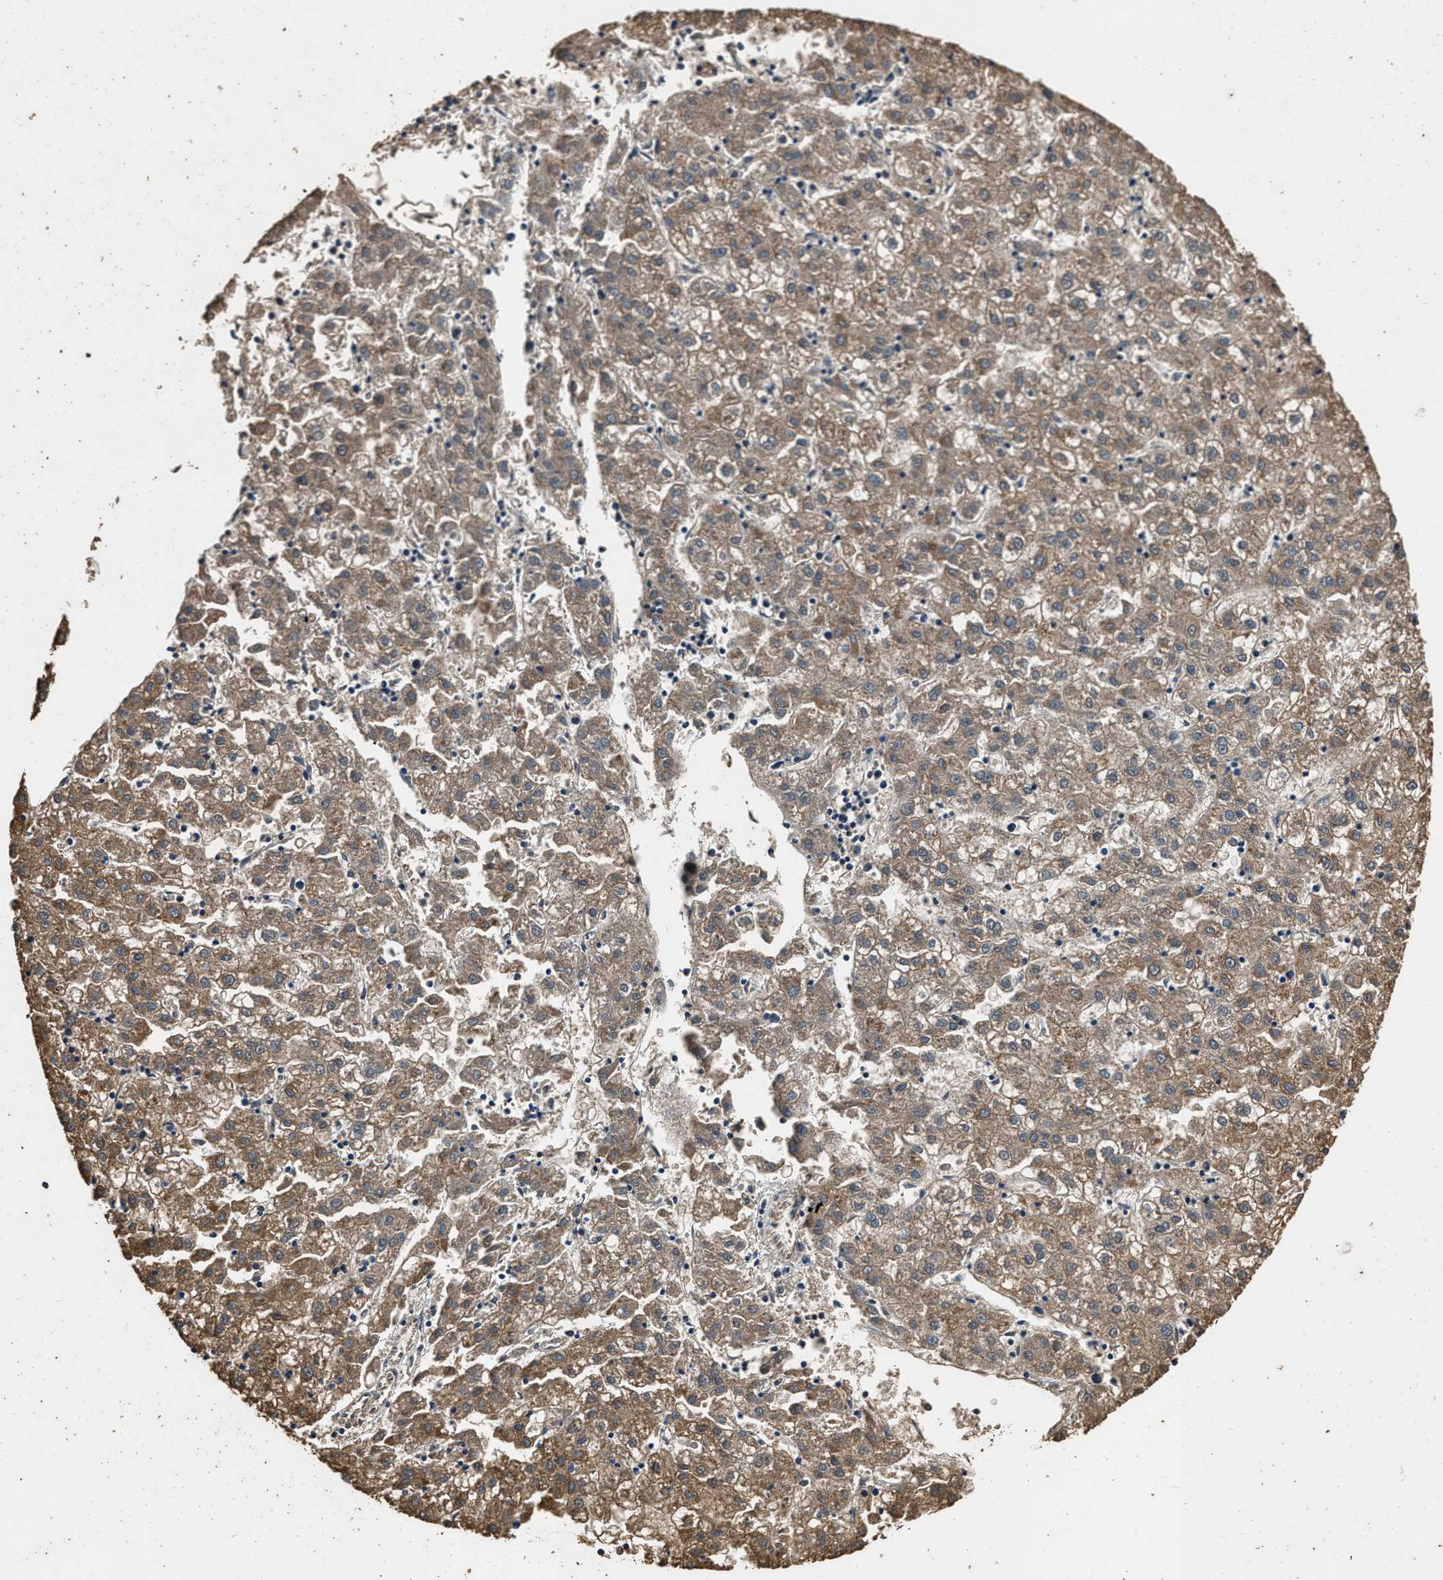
{"staining": {"intensity": "moderate", "quantity": ">75%", "location": "cytoplasmic/membranous"}, "tissue": "liver cancer", "cell_type": "Tumor cells", "image_type": "cancer", "snomed": [{"axis": "morphology", "description": "Carcinoma, Hepatocellular, NOS"}, {"axis": "topography", "description": "Liver"}], "caption": "Brown immunohistochemical staining in human hepatocellular carcinoma (liver) reveals moderate cytoplasmic/membranous positivity in about >75% of tumor cells.", "gene": "MIB1", "patient": {"sex": "male", "age": 72}}